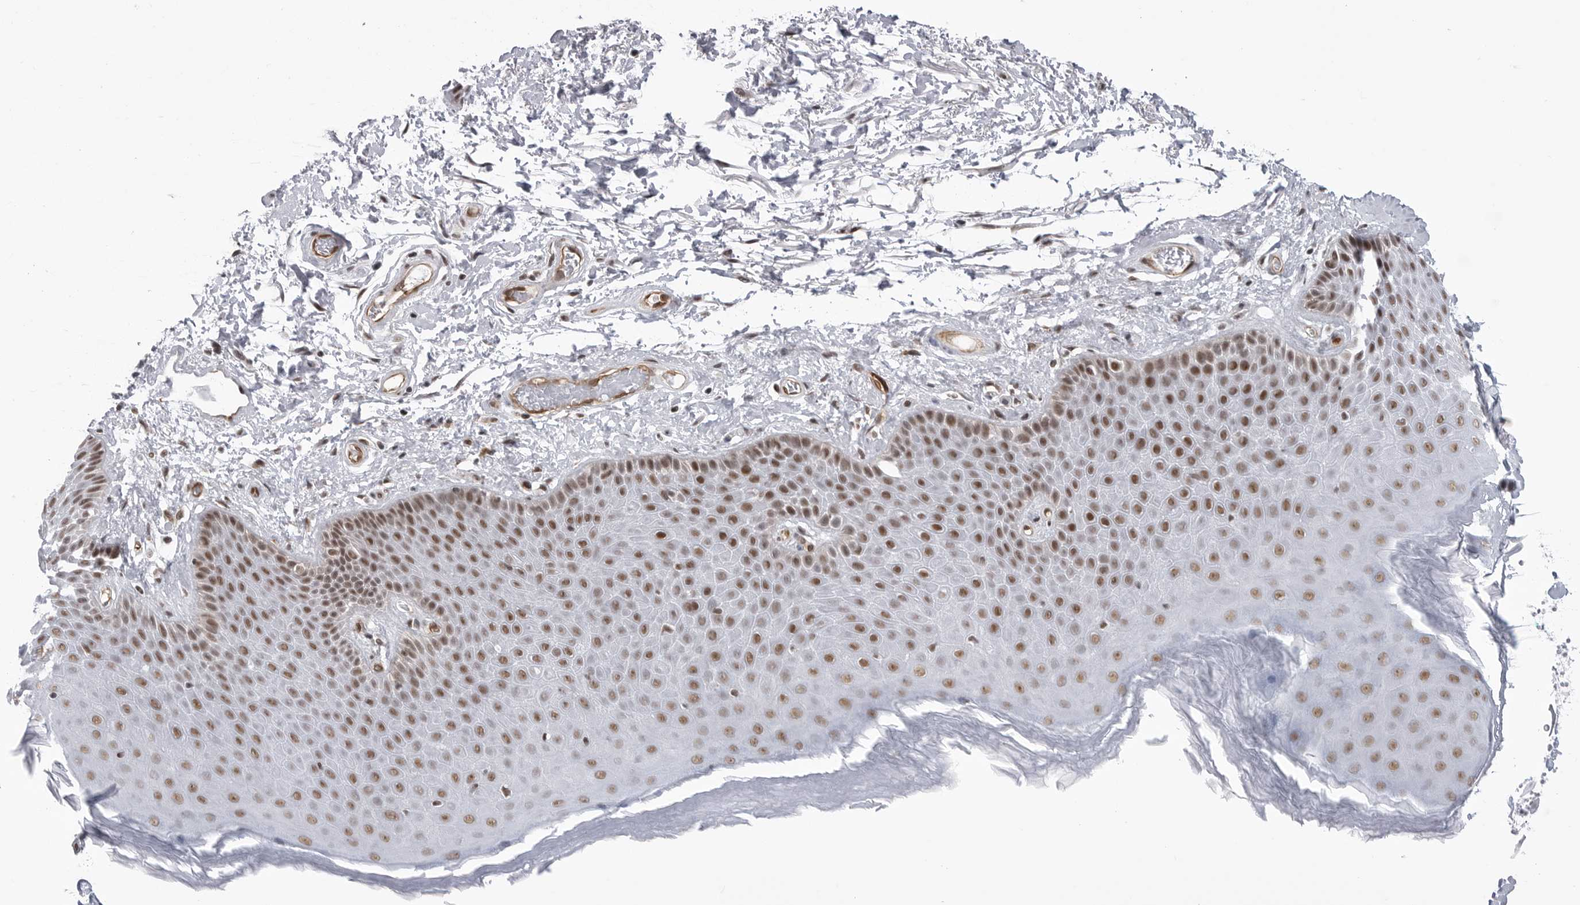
{"staining": {"intensity": "moderate", "quantity": ">75%", "location": "nuclear"}, "tissue": "skin", "cell_type": "Epidermal cells", "image_type": "normal", "snomed": [{"axis": "morphology", "description": "Normal tissue, NOS"}, {"axis": "topography", "description": "Anal"}], "caption": "Immunohistochemical staining of benign skin displays medium levels of moderate nuclear positivity in approximately >75% of epidermal cells.", "gene": "RNF26", "patient": {"sex": "male", "age": 74}}